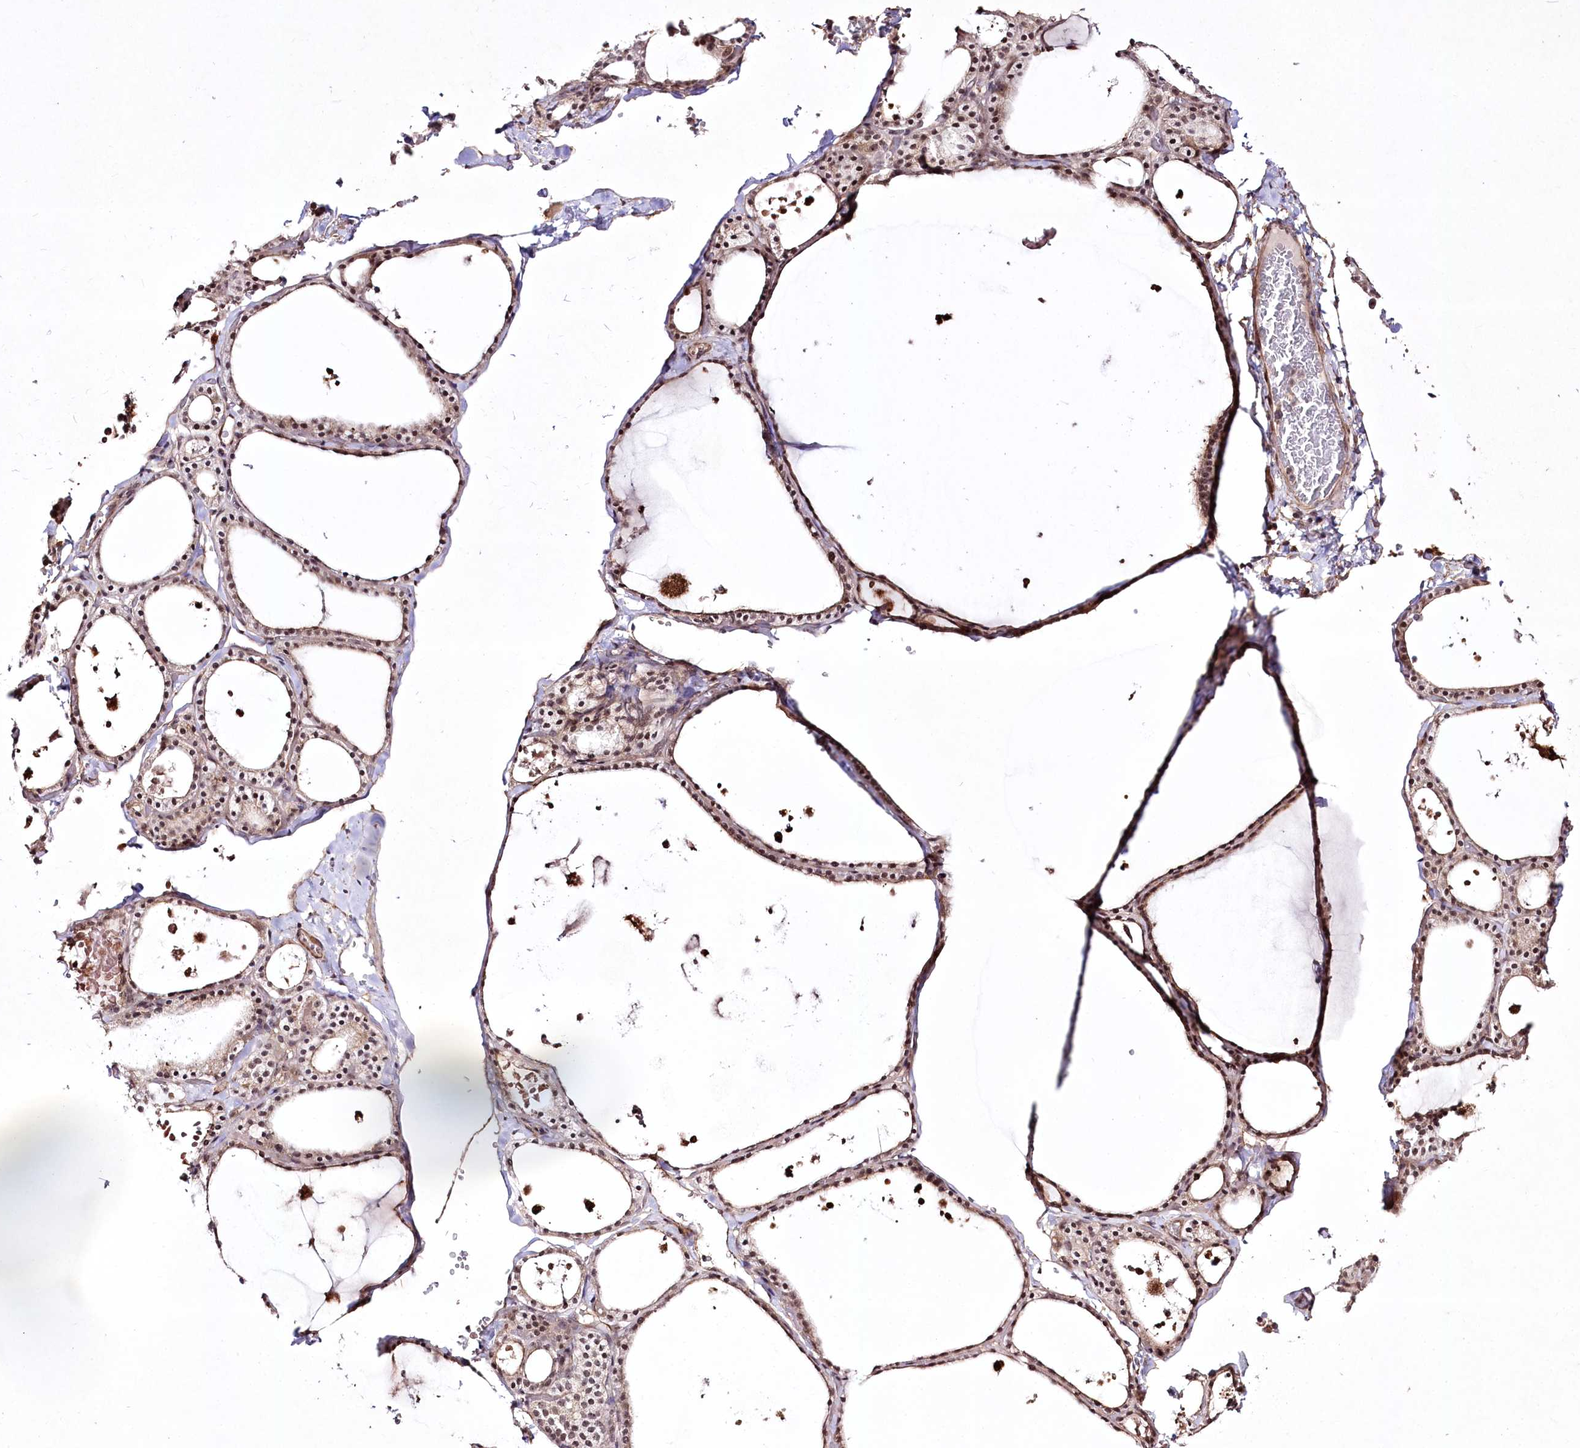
{"staining": {"intensity": "weak", "quantity": ">75%", "location": "nuclear"}, "tissue": "thyroid gland", "cell_type": "Glandular cells", "image_type": "normal", "snomed": [{"axis": "morphology", "description": "Normal tissue, NOS"}, {"axis": "topography", "description": "Thyroid gland"}], "caption": "DAB (3,3'-diaminobenzidine) immunohistochemical staining of benign human thyroid gland demonstrates weak nuclear protein positivity in approximately >75% of glandular cells.", "gene": "CCDC59", "patient": {"sex": "male", "age": 56}}